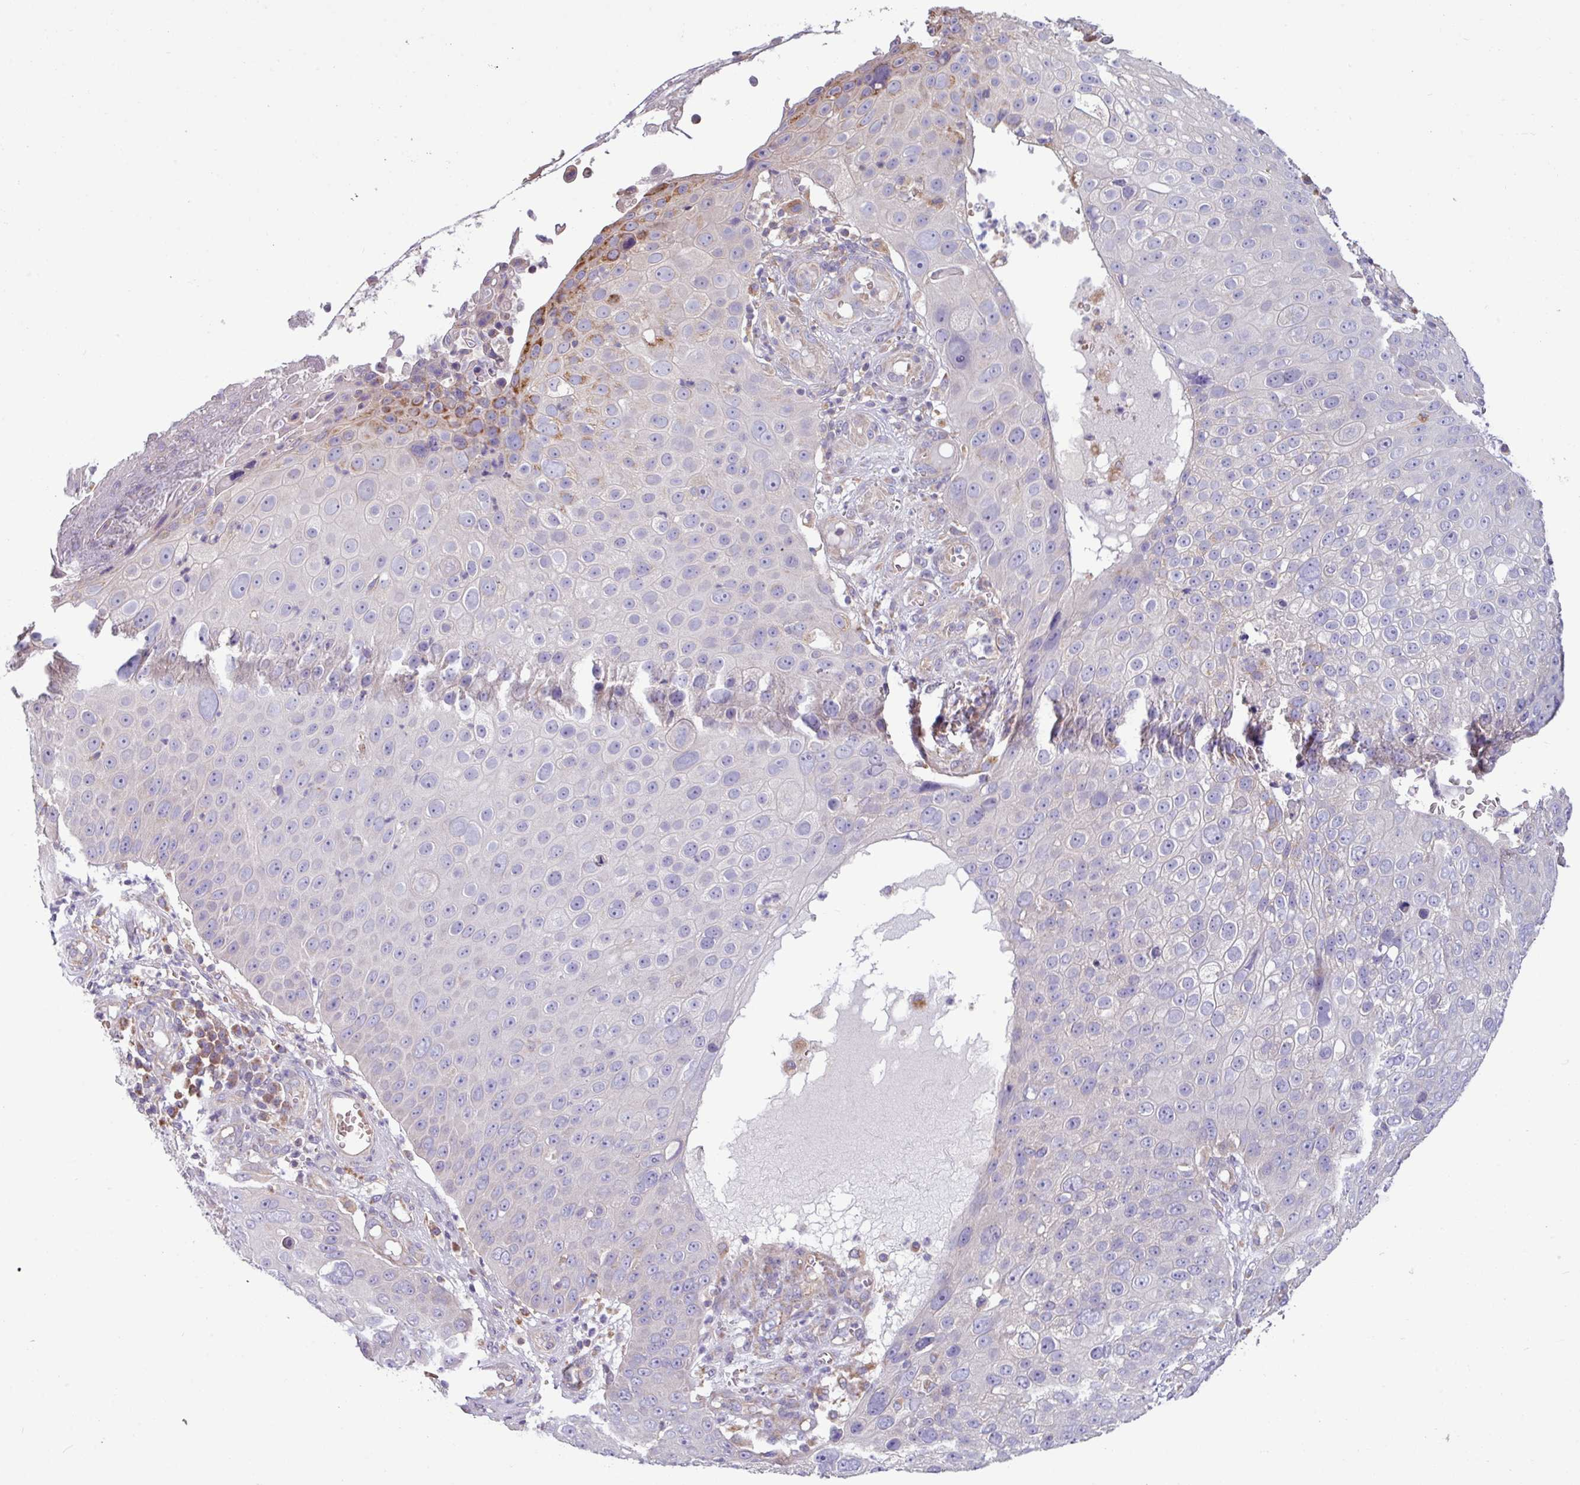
{"staining": {"intensity": "moderate", "quantity": "<25%", "location": "cytoplasmic/membranous"}, "tissue": "skin cancer", "cell_type": "Tumor cells", "image_type": "cancer", "snomed": [{"axis": "morphology", "description": "Squamous cell carcinoma, NOS"}, {"axis": "topography", "description": "Skin"}], "caption": "High-magnification brightfield microscopy of skin squamous cell carcinoma stained with DAB (3,3'-diaminobenzidine) (brown) and counterstained with hematoxylin (blue). tumor cells exhibit moderate cytoplasmic/membranous positivity is appreciated in about<25% of cells. (DAB (3,3'-diaminobenzidine) = brown stain, brightfield microscopy at high magnification).", "gene": "PPM1J", "patient": {"sex": "male", "age": 71}}